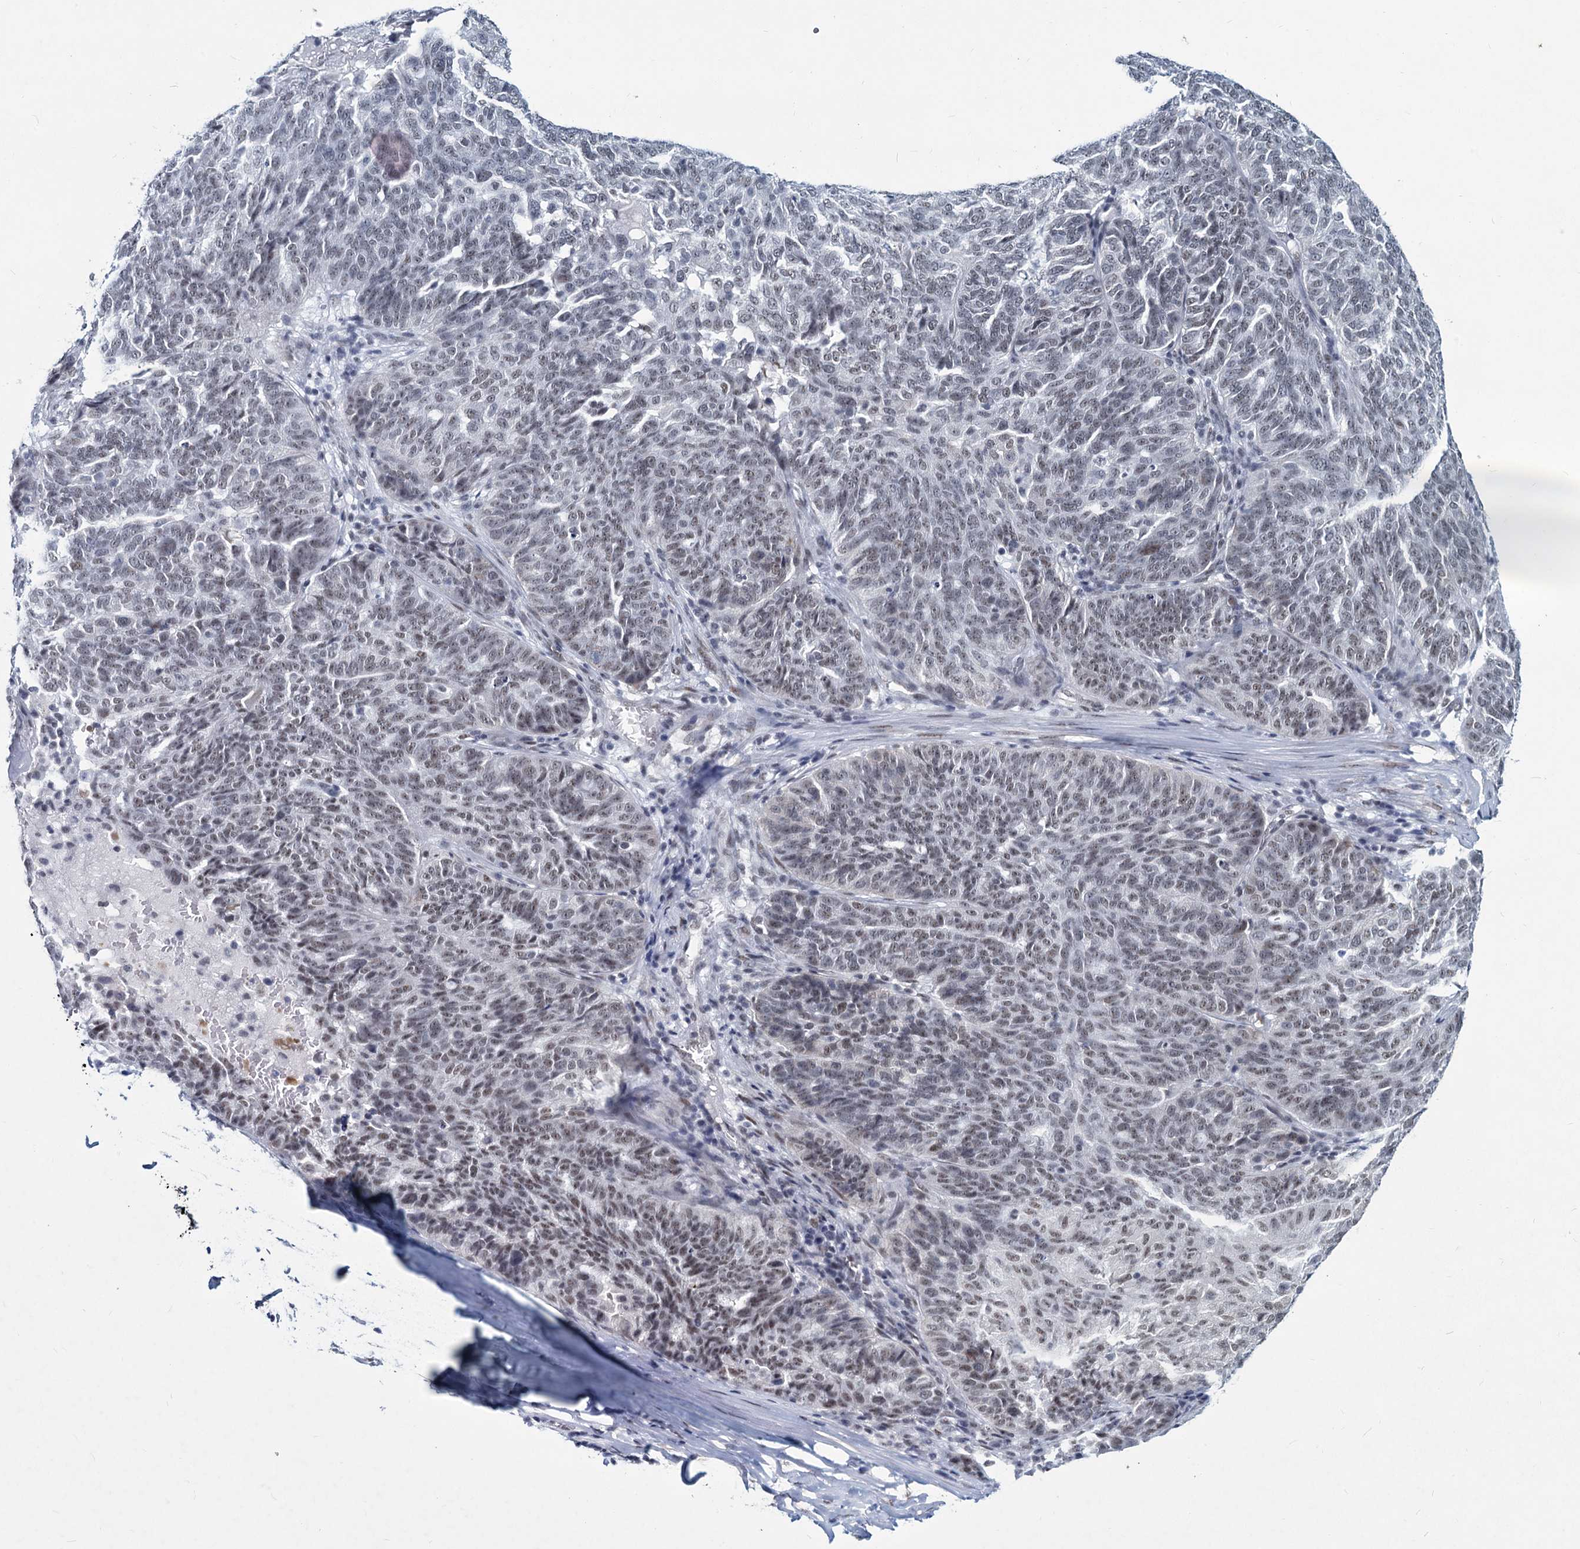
{"staining": {"intensity": "weak", "quantity": "<25%", "location": "nuclear"}, "tissue": "ovarian cancer", "cell_type": "Tumor cells", "image_type": "cancer", "snomed": [{"axis": "morphology", "description": "Cystadenocarcinoma, serous, NOS"}, {"axis": "topography", "description": "Ovary"}], "caption": "Immunohistochemical staining of serous cystadenocarcinoma (ovarian) exhibits no significant staining in tumor cells.", "gene": "METTL14", "patient": {"sex": "female", "age": 59}}